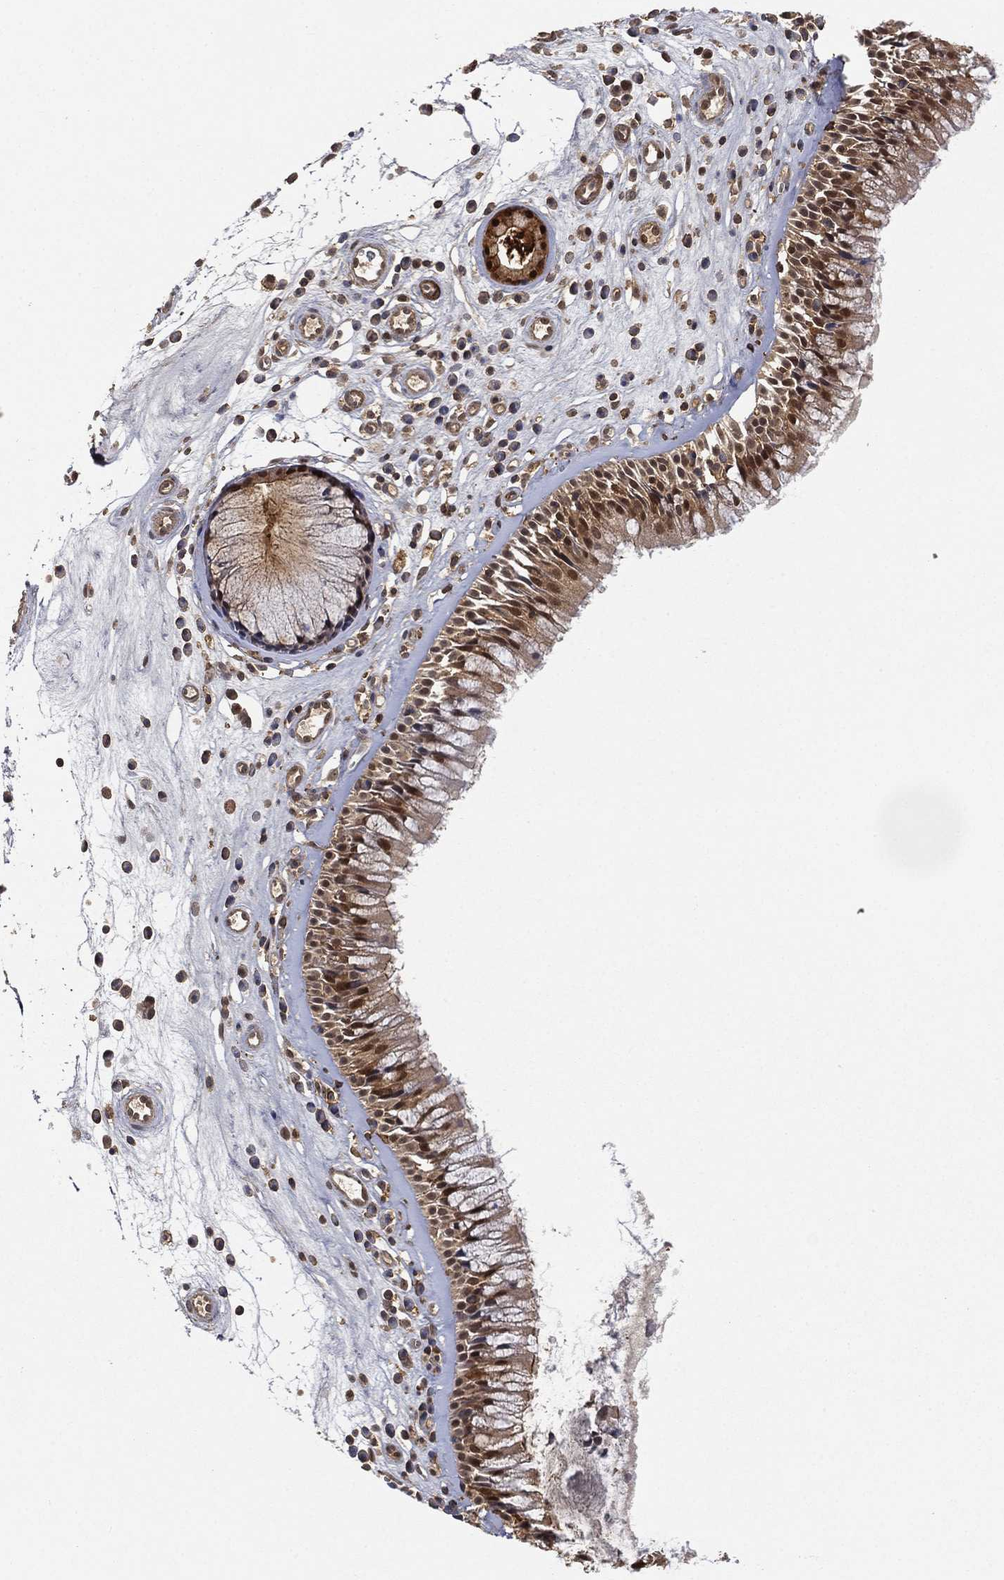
{"staining": {"intensity": "moderate", "quantity": "25%-75%", "location": "cytoplasmic/membranous,nuclear"}, "tissue": "nasopharynx", "cell_type": "Respiratory epithelial cells", "image_type": "normal", "snomed": [{"axis": "morphology", "description": "Normal tissue, NOS"}, {"axis": "topography", "description": "Nasopharynx"}], "caption": "Respiratory epithelial cells exhibit medium levels of moderate cytoplasmic/membranous,nuclear positivity in approximately 25%-75% of cells in normal human nasopharynx. (brown staining indicates protein expression, while blue staining denotes nuclei).", "gene": "CRYL1", "patient": {"sex": "male", "age": 57}}